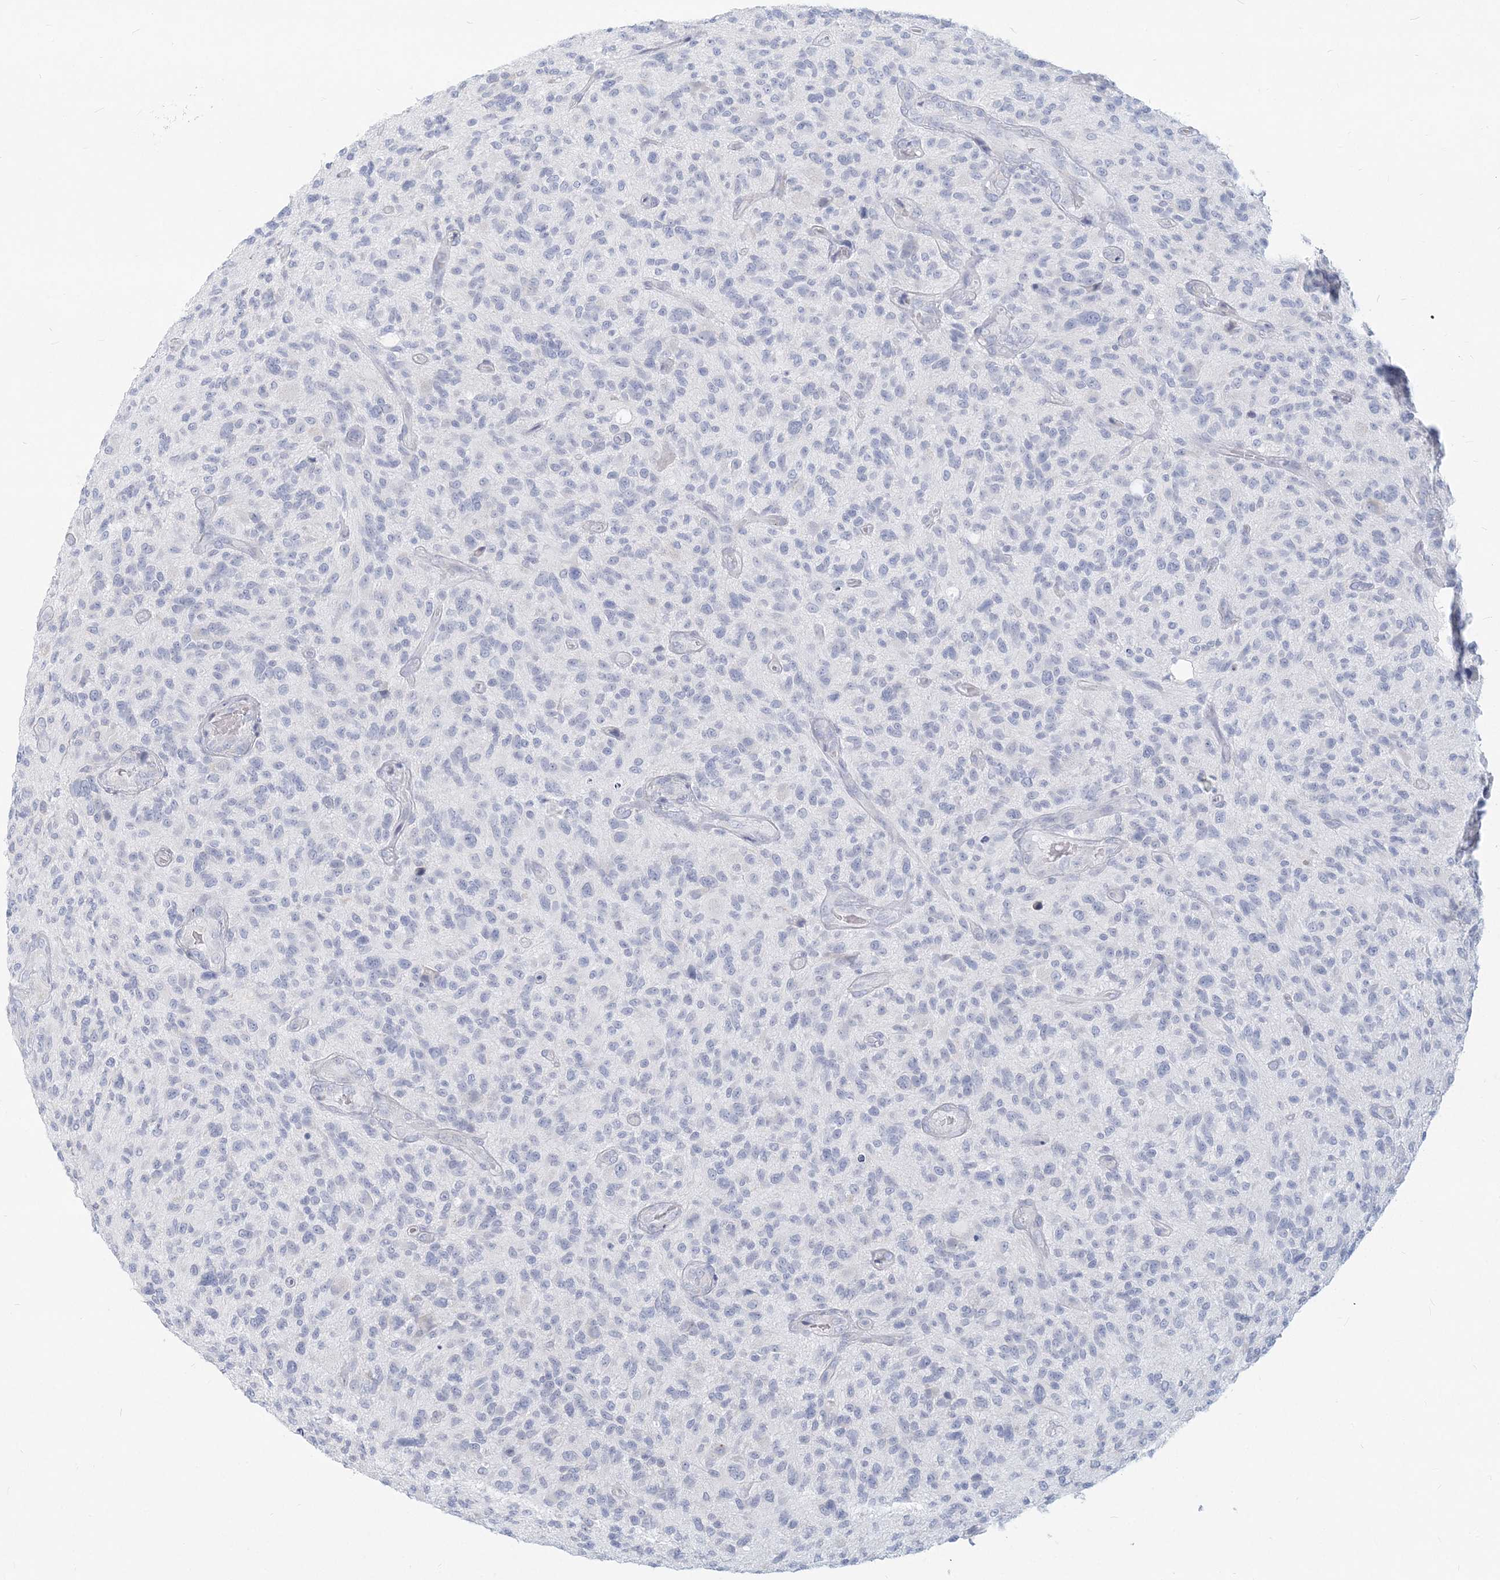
{"staining": {"intensity": "negative", "quantity": "none", "location": "none"}, "tissue": "glioma", "cell_type": "Tumor cells", "image_type": "cancer", "snomed": [{"axis": "morphology", "description": "Glioma, malignant, High grade"}, {"axis": "topography", "description": "Brain"}], "caption": "DAB immunohistochemical staining of human glioma reveals no significant positivity in tumor cells.", "gene": "CSN1S1", "patient": {"sex": "male", "age": 47}}